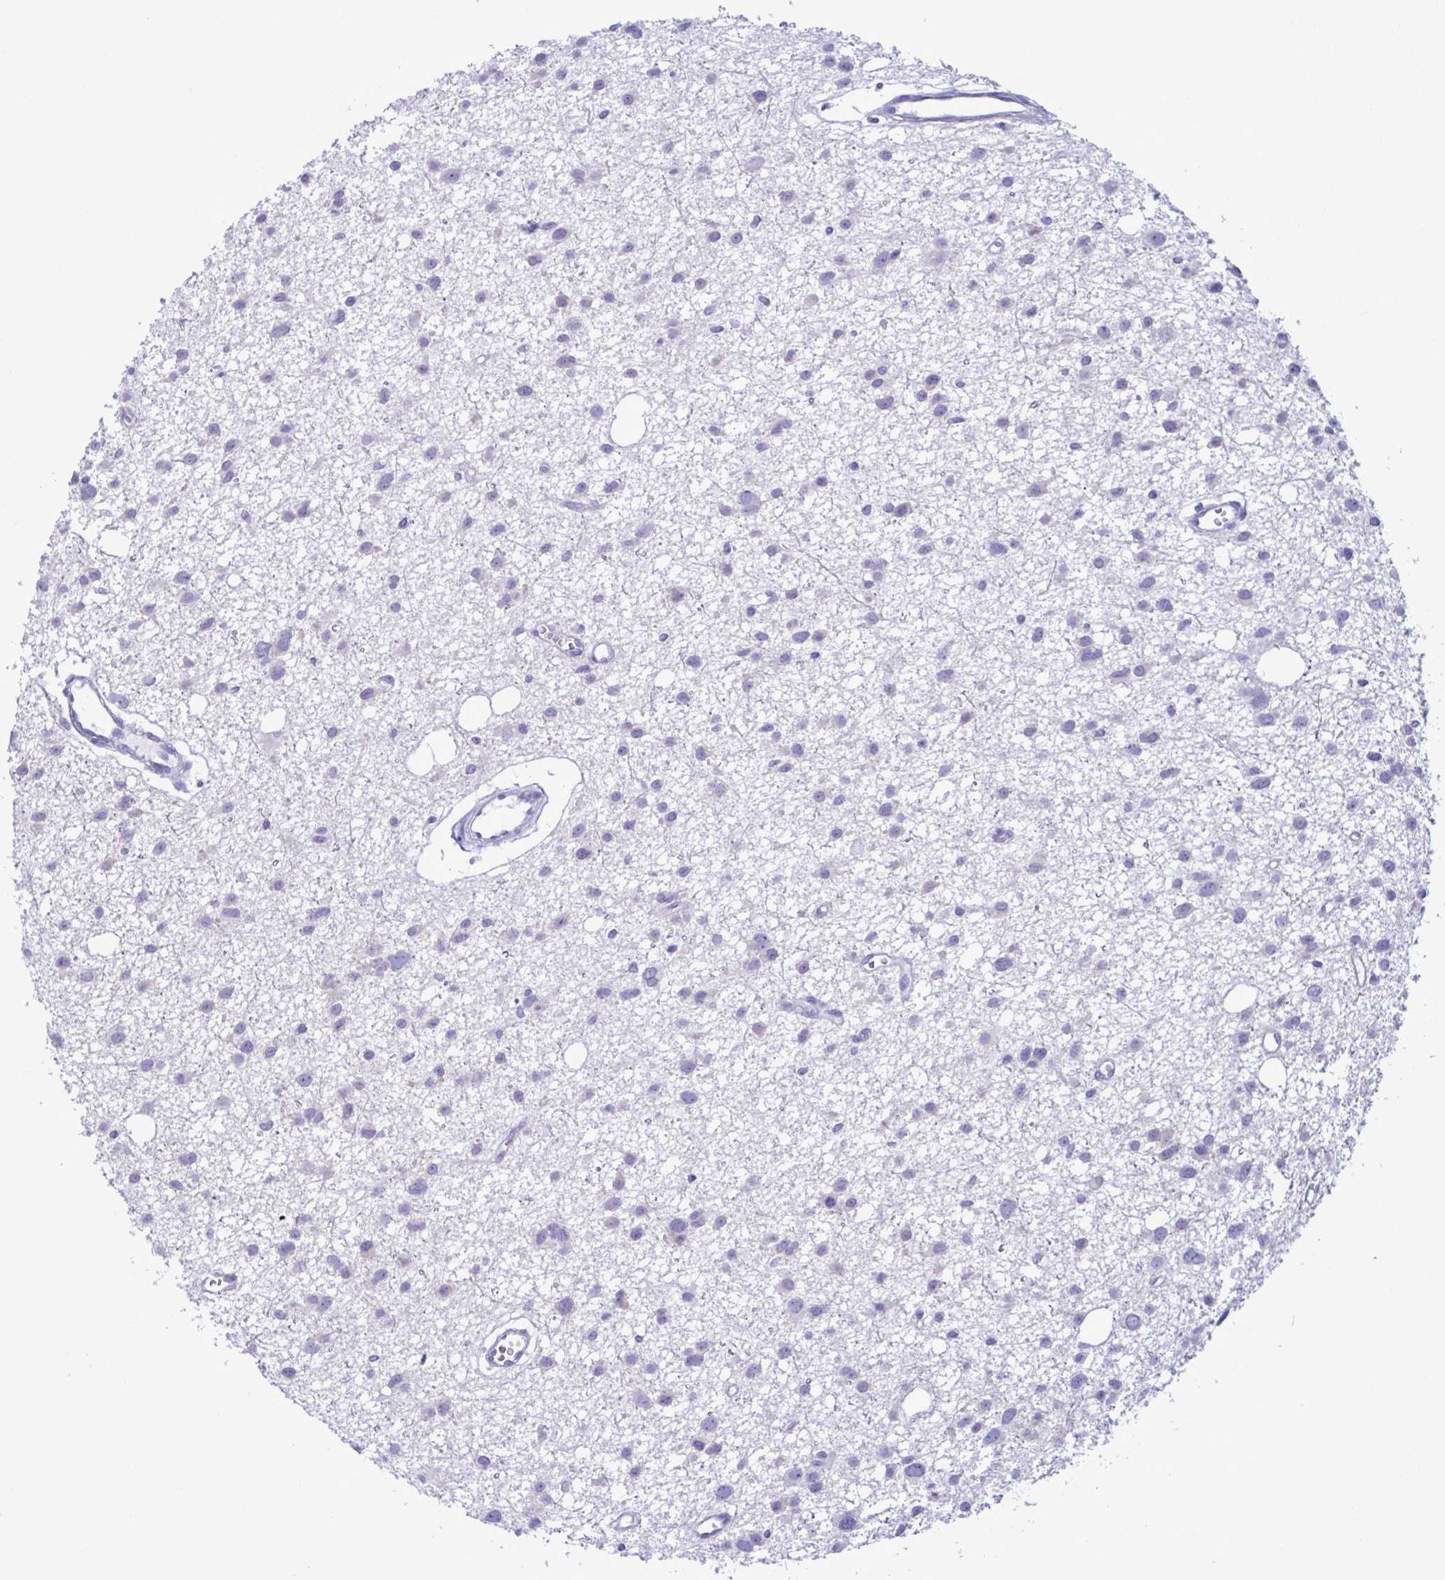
{"staining": {"intensity": "negative", "quantity": "none", "location": "none"}, "tissue": "glioma", "cell_type": "Tumor cells", "image_type": "cancer", "snomed": [{"axis": "morphology", "description": "Glioma, malignant, High grade"}, {"axis": "topography", "description": "Brain"}], "caption": "DAB immunohistochemical staining of human glioma reveals no significant positivity in tumor cells.", "gene": "SREBF1", "patient": {"sex": "male", "age": 23}}